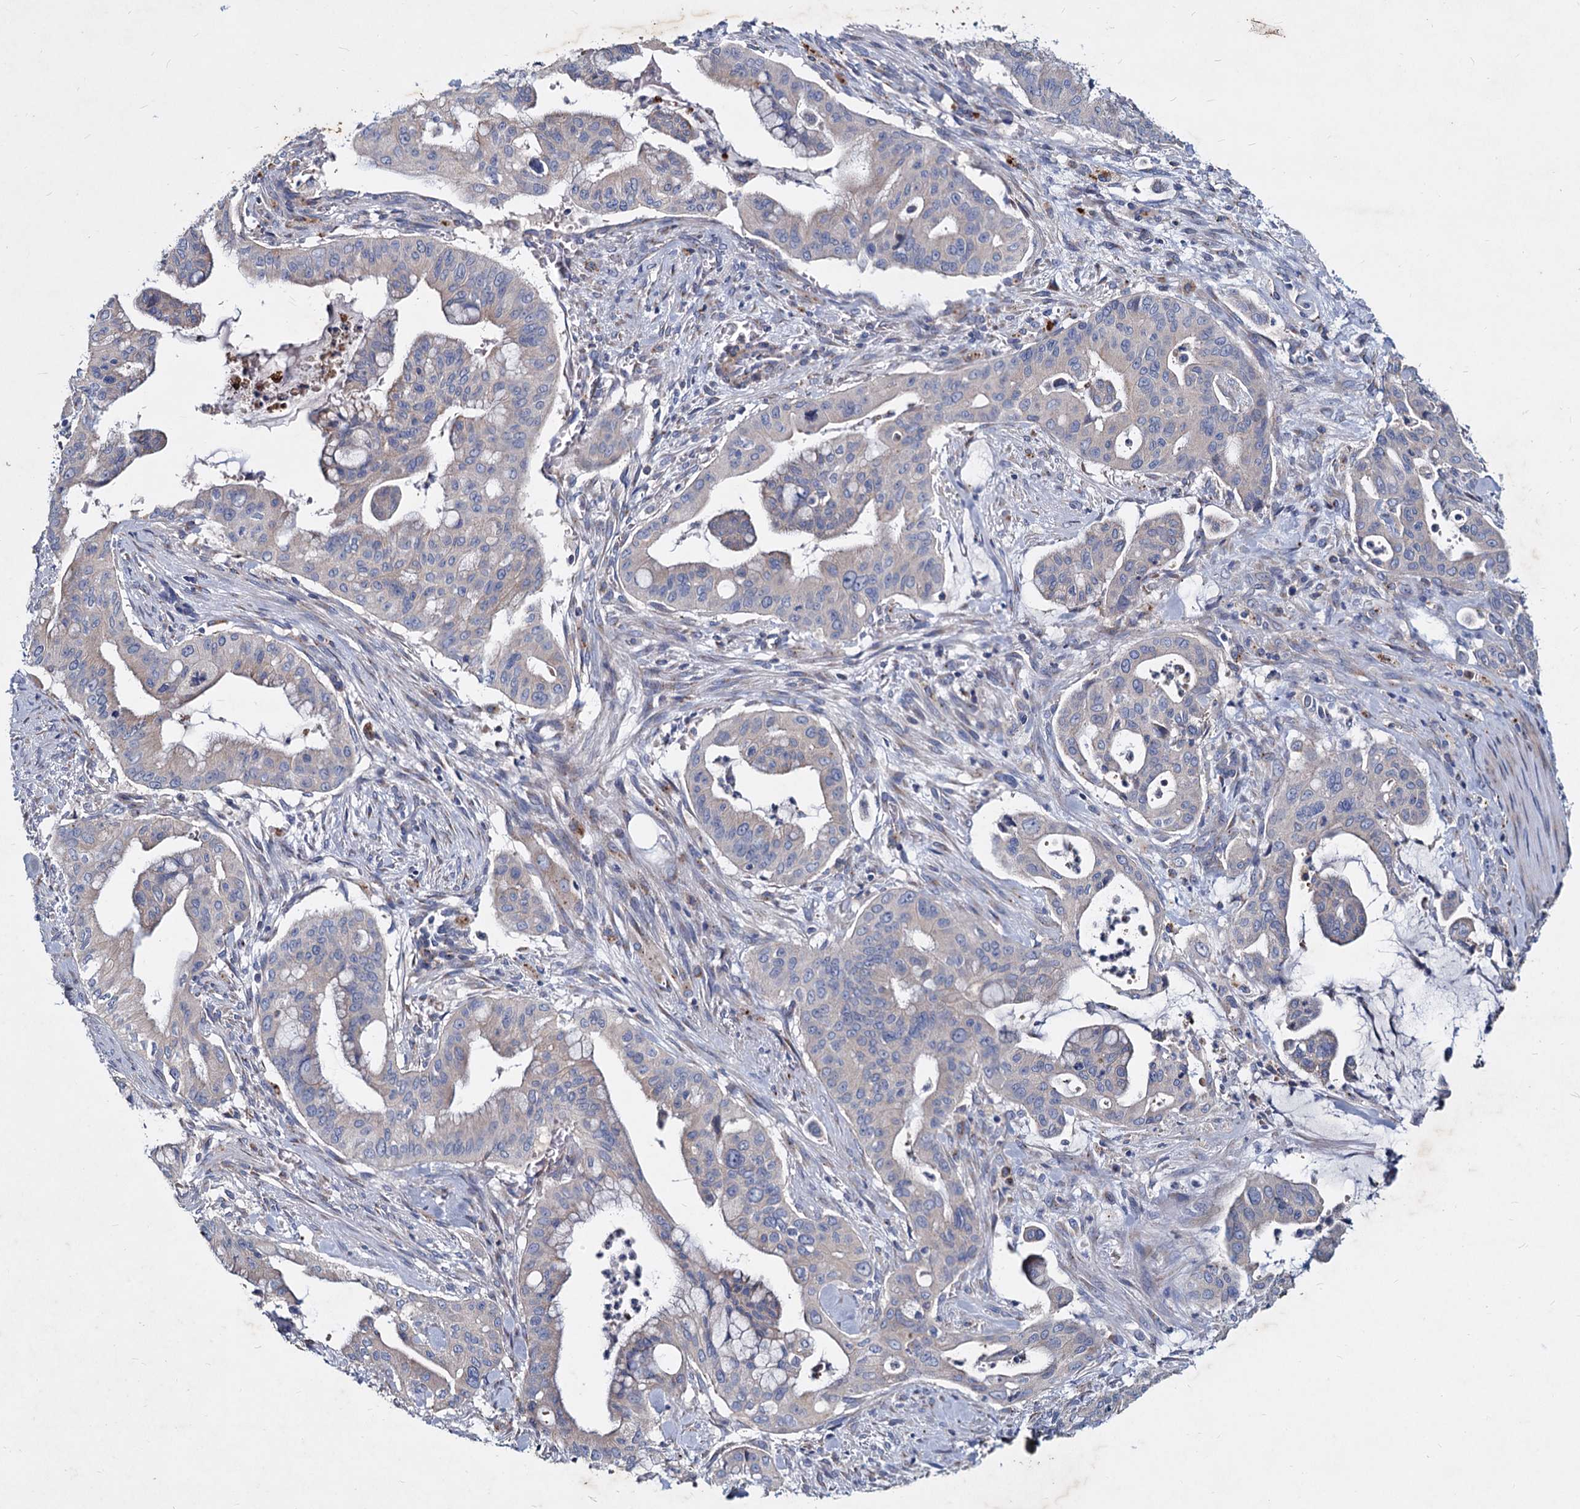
{"staining": {"intensity": "negative", "quantity": "none", "location": "none"}, "tissue": "pancreatic cancer", "cell_type": "Tumor cells", "image_type": "cancer", "snomed": [{"axis": "morphology", "description": "Adenocarcinoma, NOS"}, {"axis": "topography", "description": "Pancreas"}], "caption": "The micrograph displays no staining of tumor cells in adenocarcinoma (pancreatic).", "gene": "AGBL4", "patient": {"sex": "male", "age": 46}}